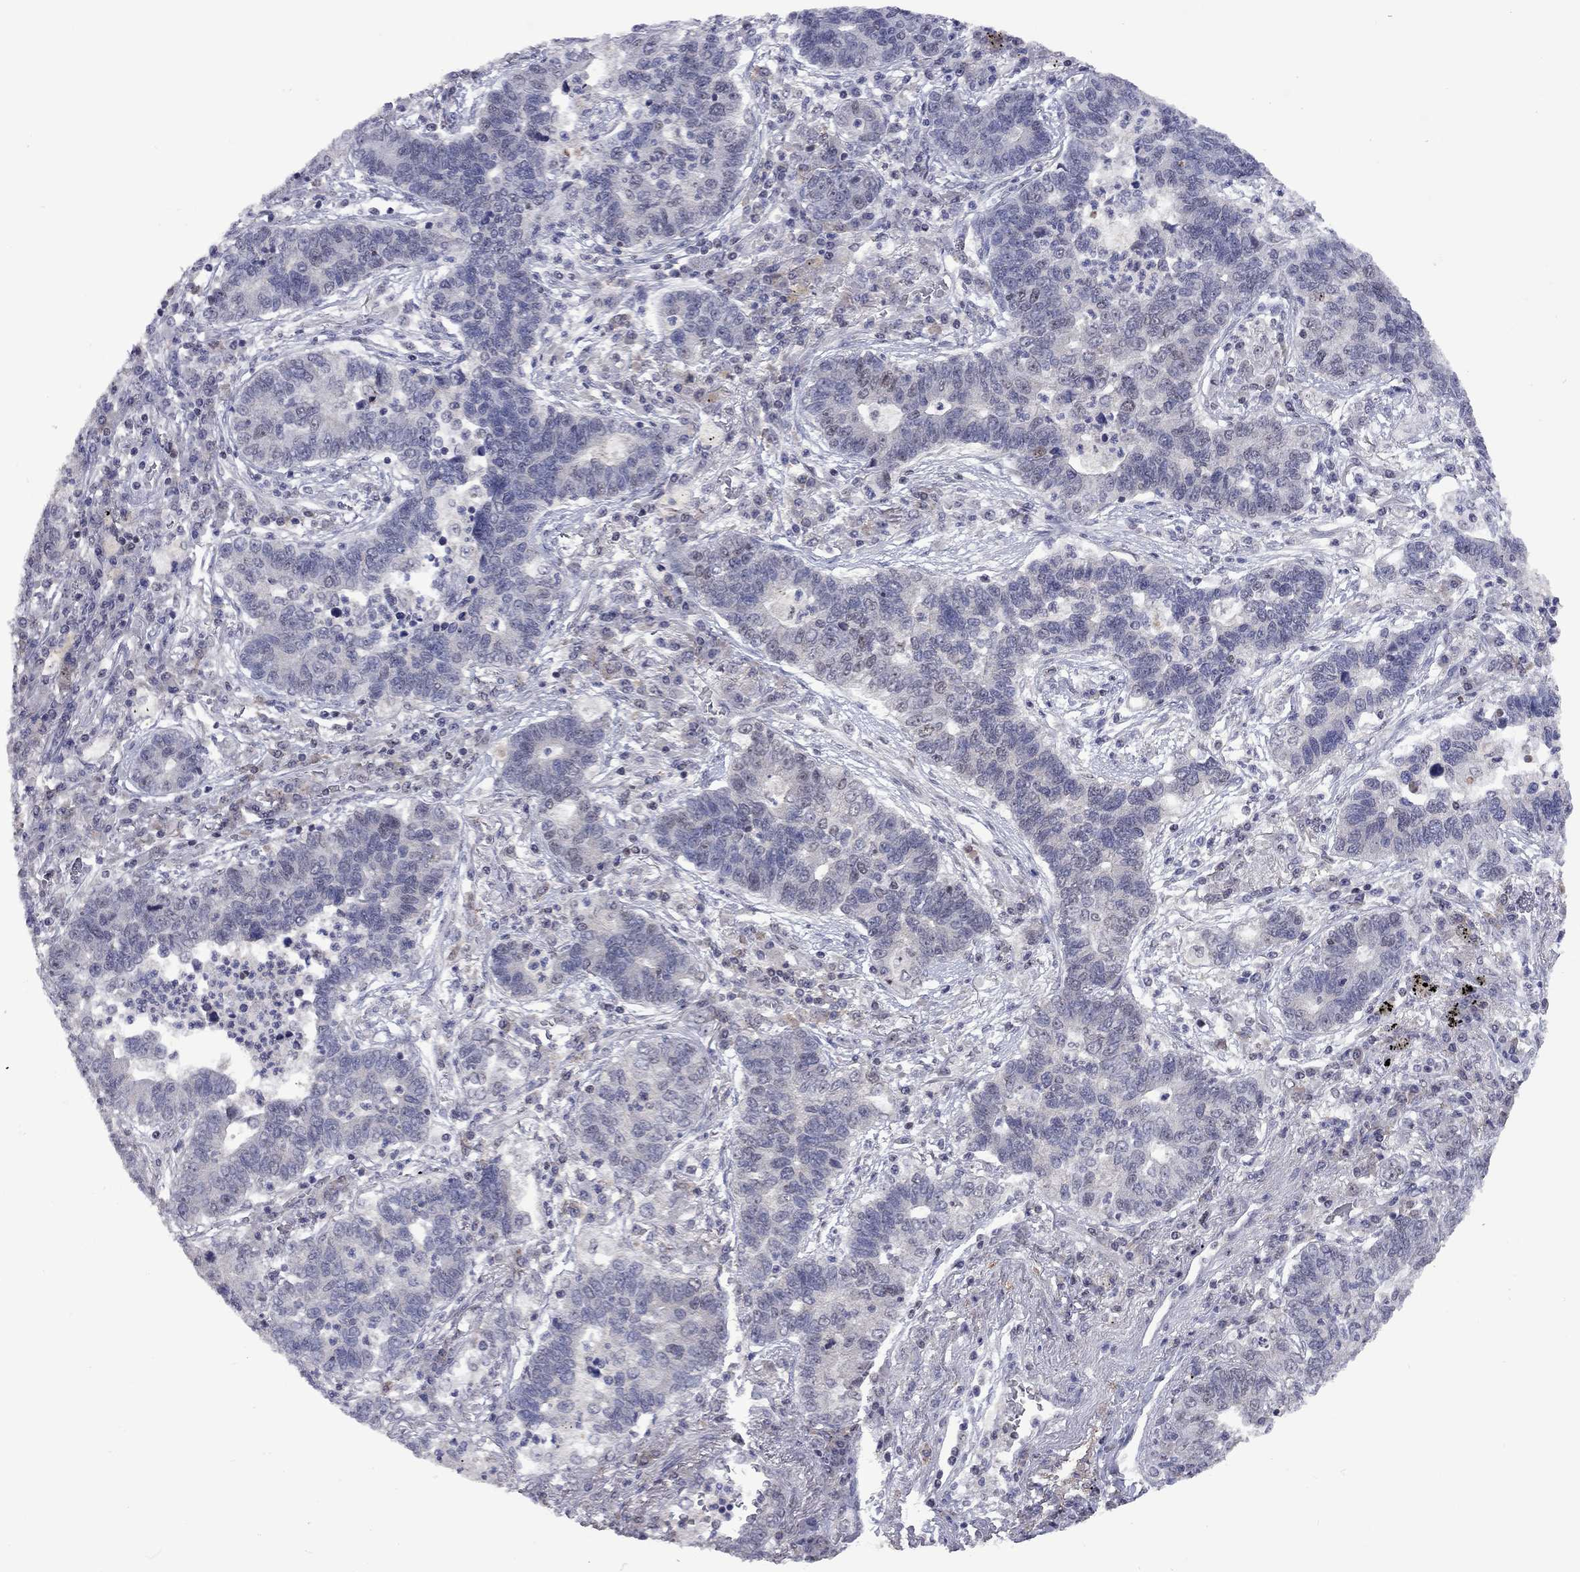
{"staining": {"intensity": "weak", "quantity": "<25%", "location": "nuclear"}, "tissue": "lung cancer", "cell_type": "Tumor cells", "image_type": "cancer", "snomed": [{"axis": "morphology", "description": "Adenocarcinoma, NOS"}, {"axis": "topography", "description": "Lung"}], "caption": "Micrograph shows no significant protein positivity in tumor cells of lung cancer (adenocarcinoma).", "gene": "SPOUT1", "patient": {"sex": "female", "age": 57}}